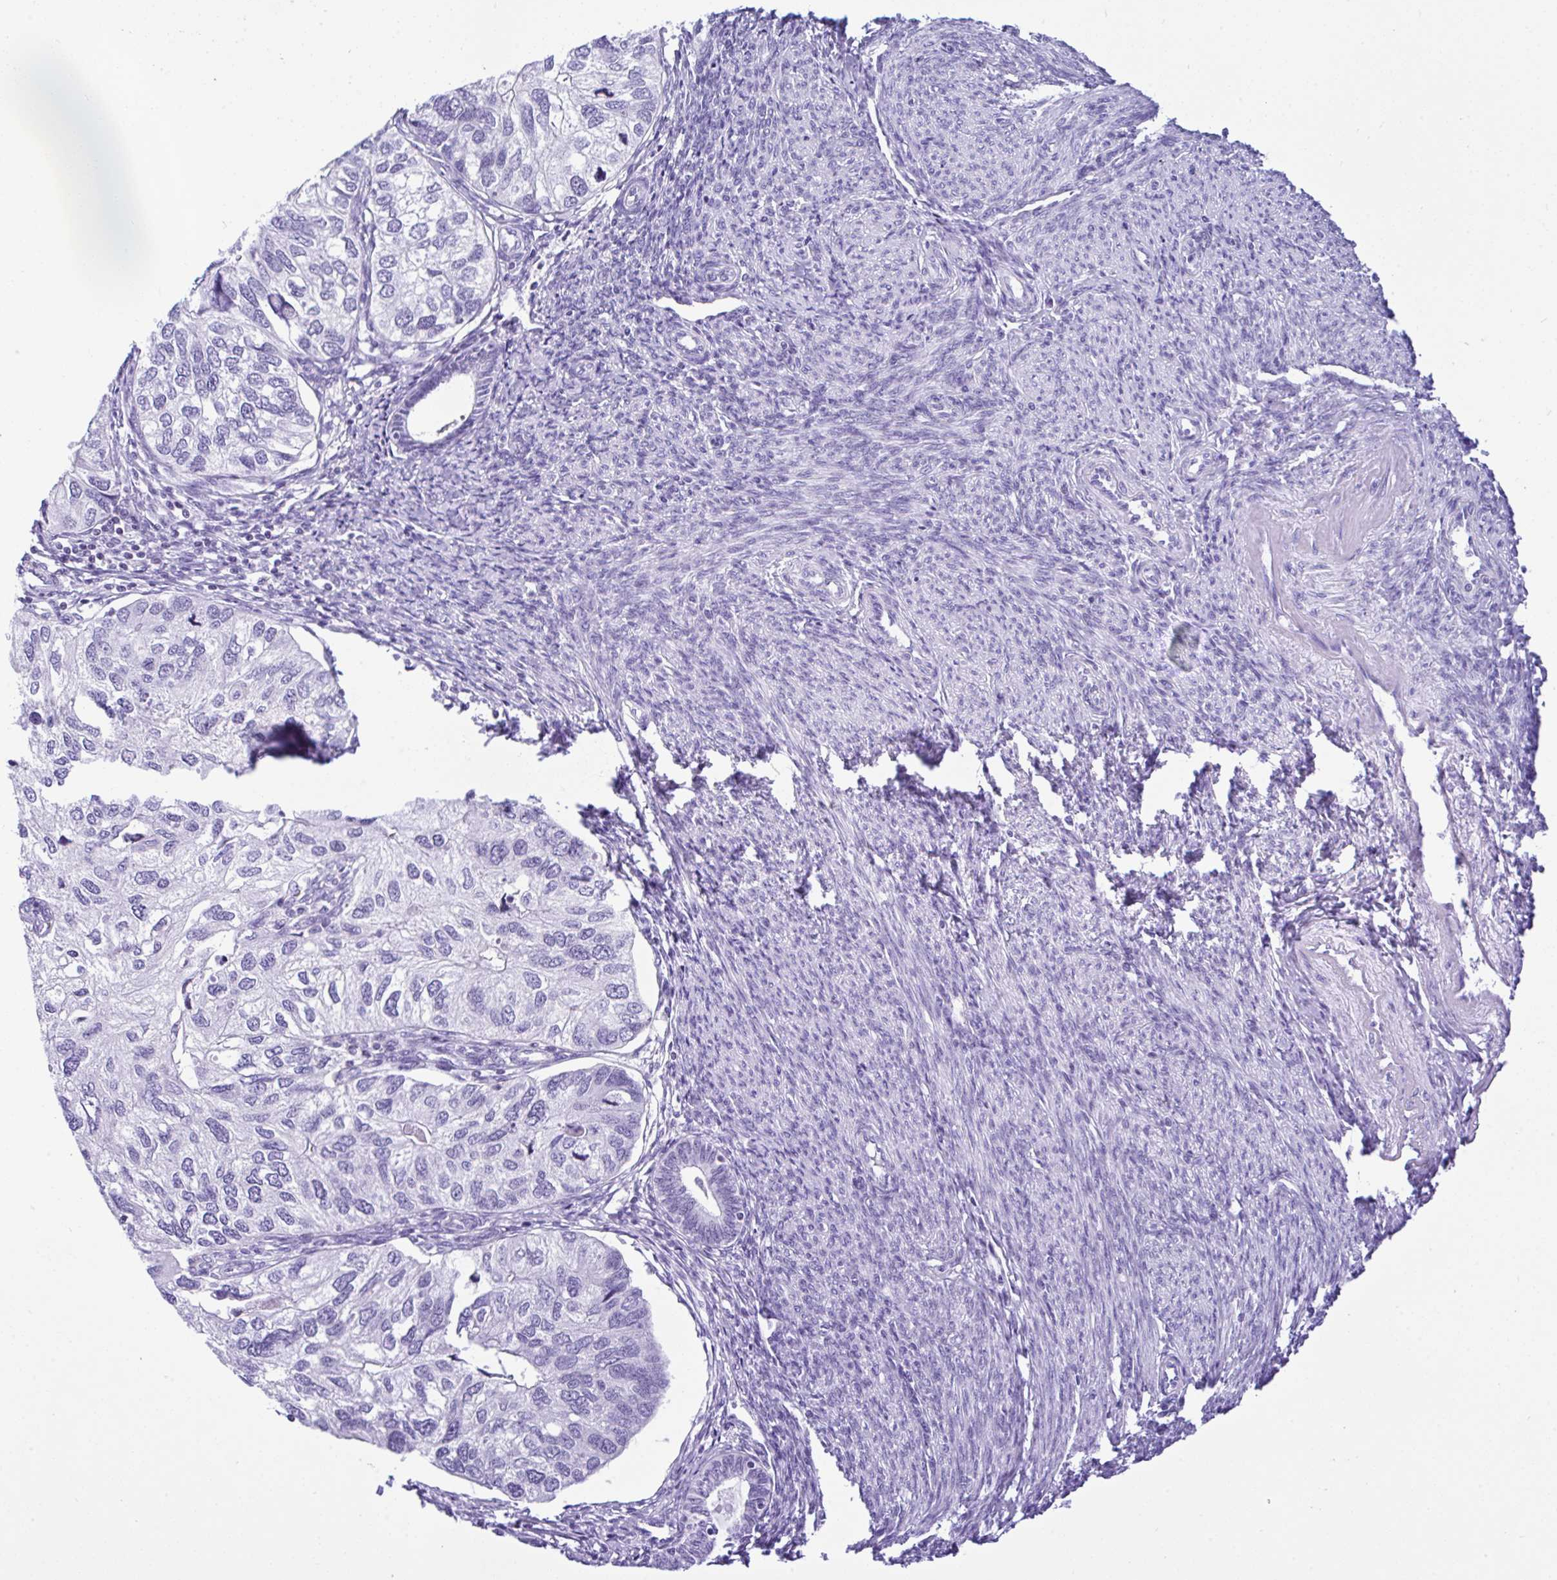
{"staining": {"intensity": "negative", "quantity": "none", "location": "none"}, "tissue": "endometrial cancer", "cell_type": "Tumor cells", "image_type": "cancer", "snomed": [{"axis": "morphology", "description": "Carcinoma, NOS"}, {"axis": "topography", "description": "Uterus"}], "caption": "DAB immunohistochemical staining of human endometrial cancer (carcinoma) exhibits no significant staining in tumor cells. The staining is performed using DAB brown chromogen with nuclei counter-stained in using hematoxylin.", "gene": "KRT27", "patient": {"sex": "female", "age": 76}}